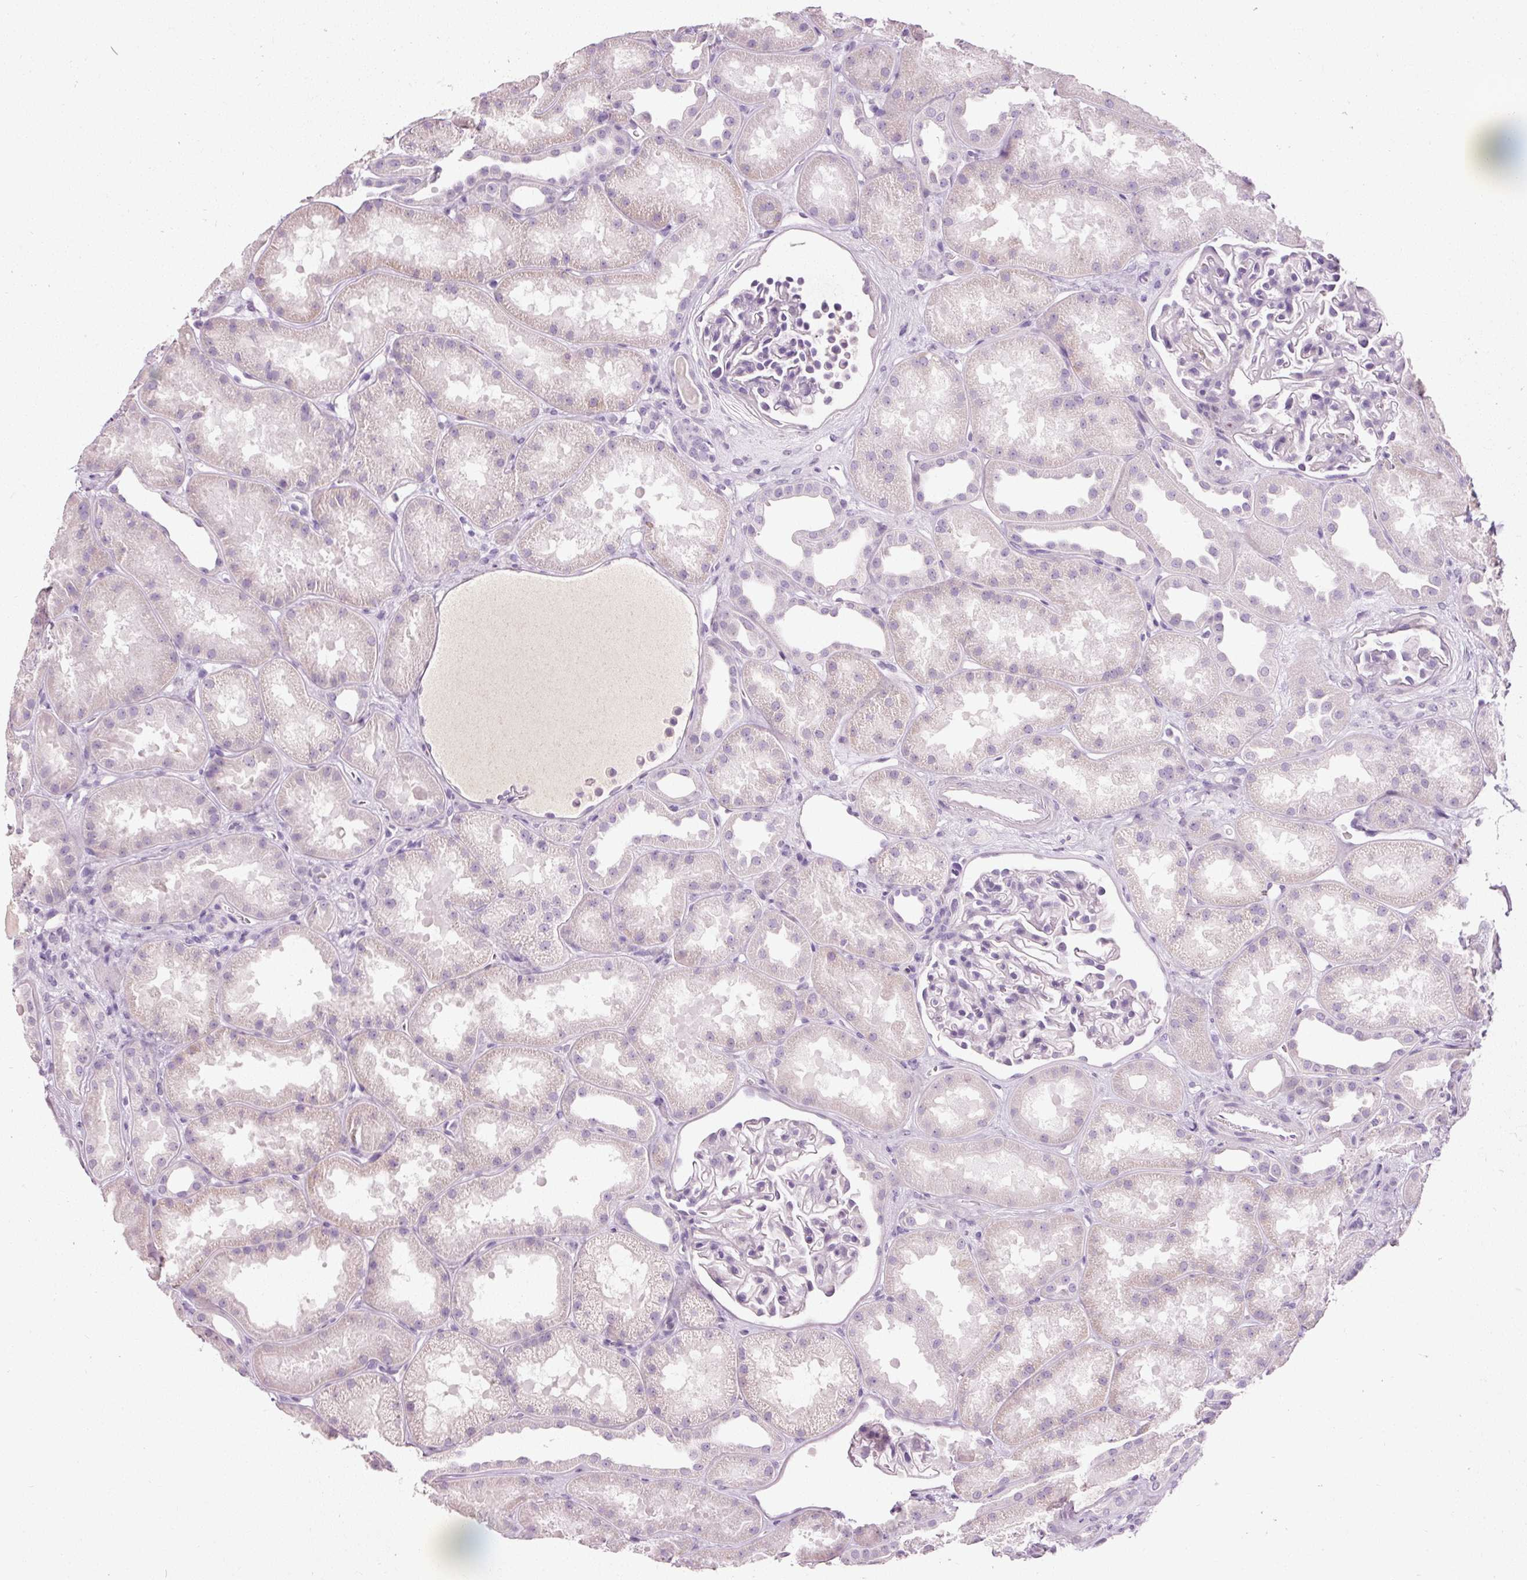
{"staining": {"intensity": "negative", "quantity": "none", "location": "none"}, "tissue": "kidney", "cell_type": "Cells in glomeruli", "image_type": "normal", "snomed": [{"axis": "morphology", "description": "Normal tissue, NOS"}, {"axis": "topography", "description": "Kidney"}], "caption": "This is a image of IHC staining of benign kidney, which shows no staining in cells in glomeruli. (DAB immunohistochemistry (IHC), high magnification).", "gene": "MUC5AC", "patient": {"sex": "male", "age": 61}}